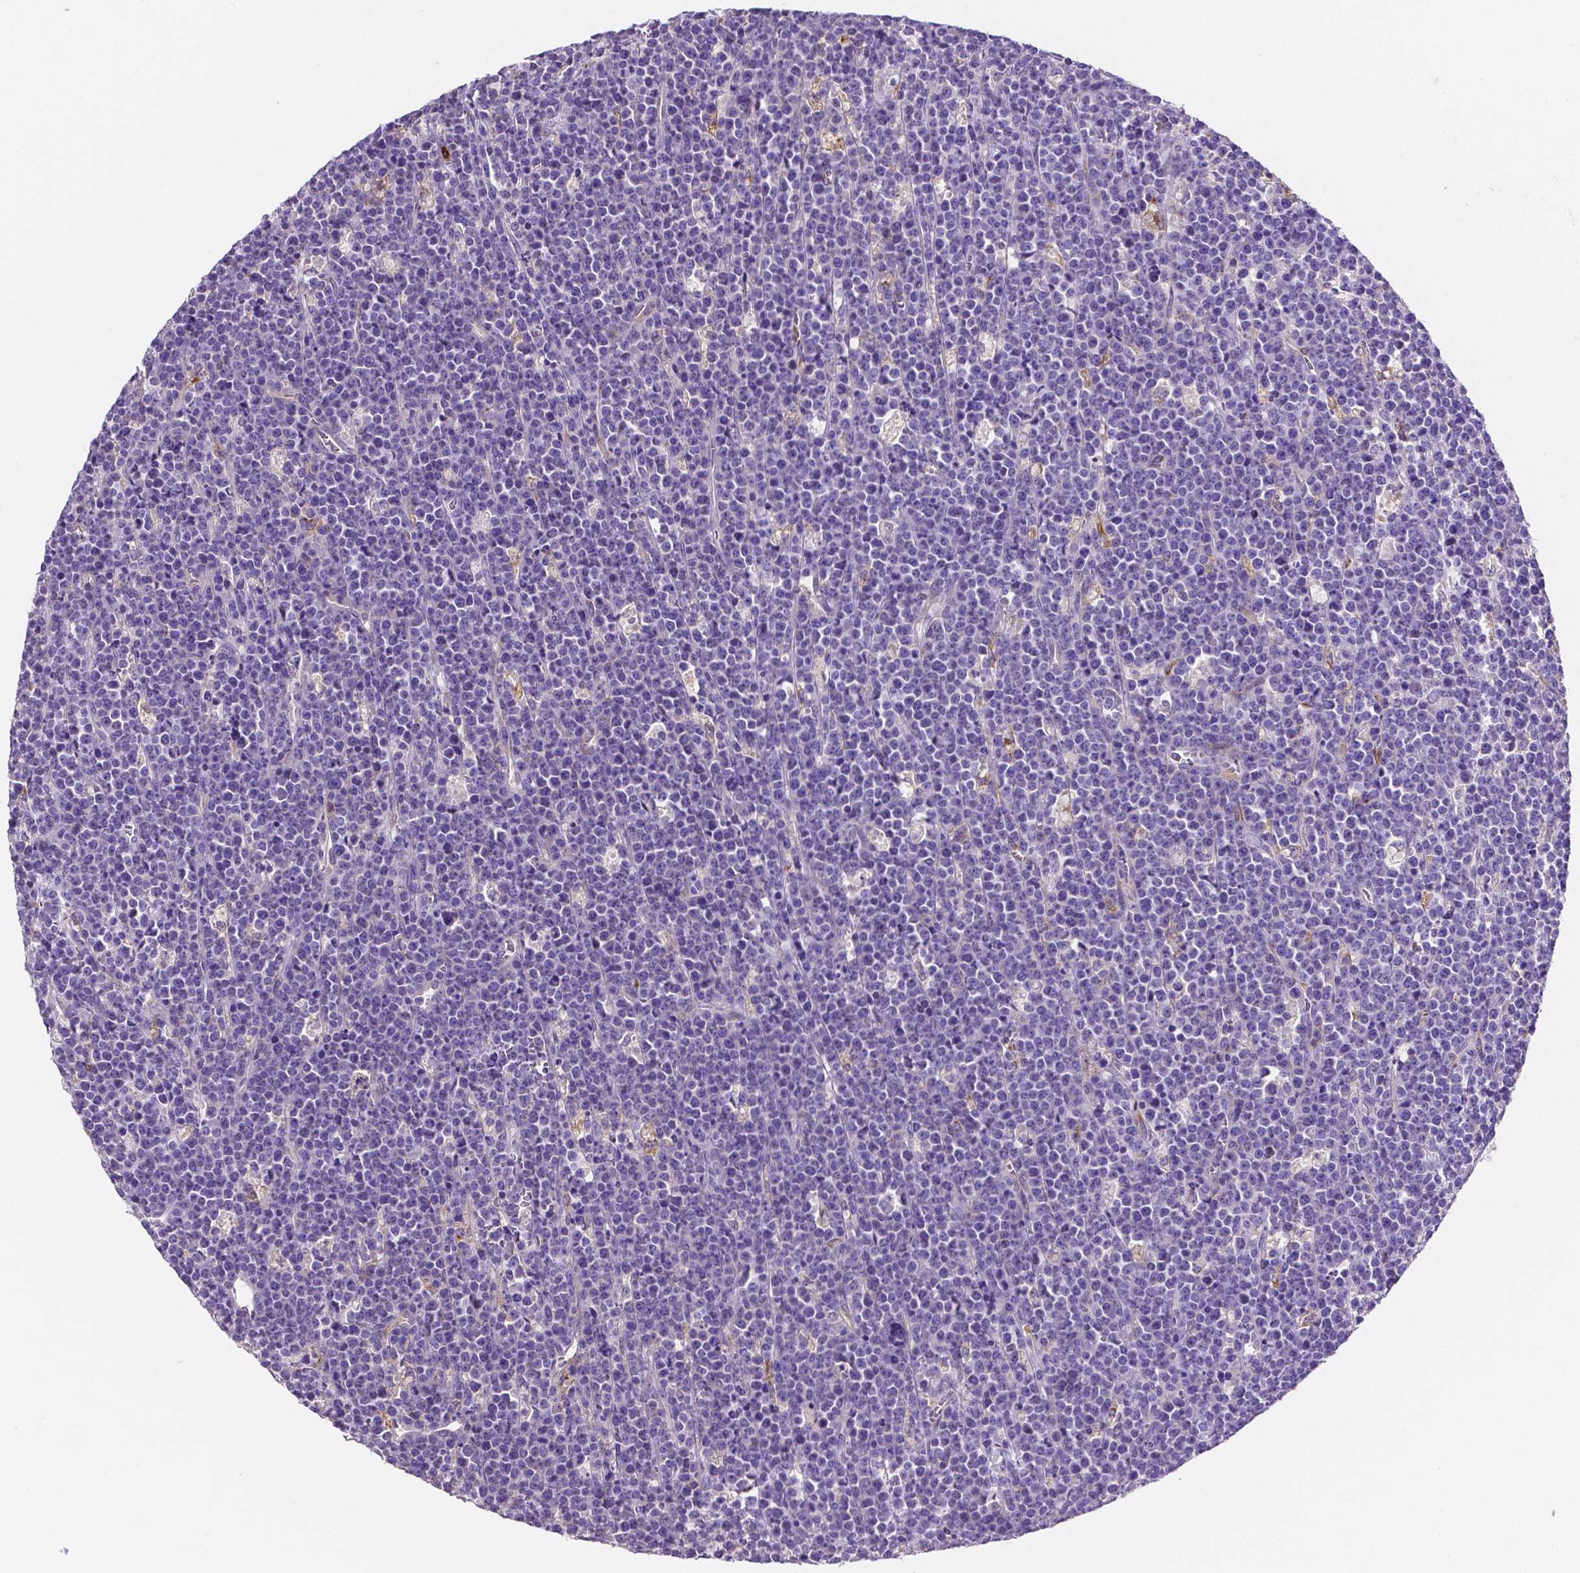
{"staining": {"intensity": "negative", "quantity": "none", "location": "none"}, "tissue": "lymphoma", "cell_type": "Tumor cells", "image_type": "cancer", "snomed": [{"axis": "morphology", "description": "Malignant lymphoma, non-Hodgkin's type, High grade"}, {"axis": "topography", "description": "Ovary"}], "caption": "Tumor cells are negative for protein expression in human malignant lymphoma, non-Hodgkin's type (high-grade).", "gene": "MMP9", "patient": {"sex": "female", "age": 56}}